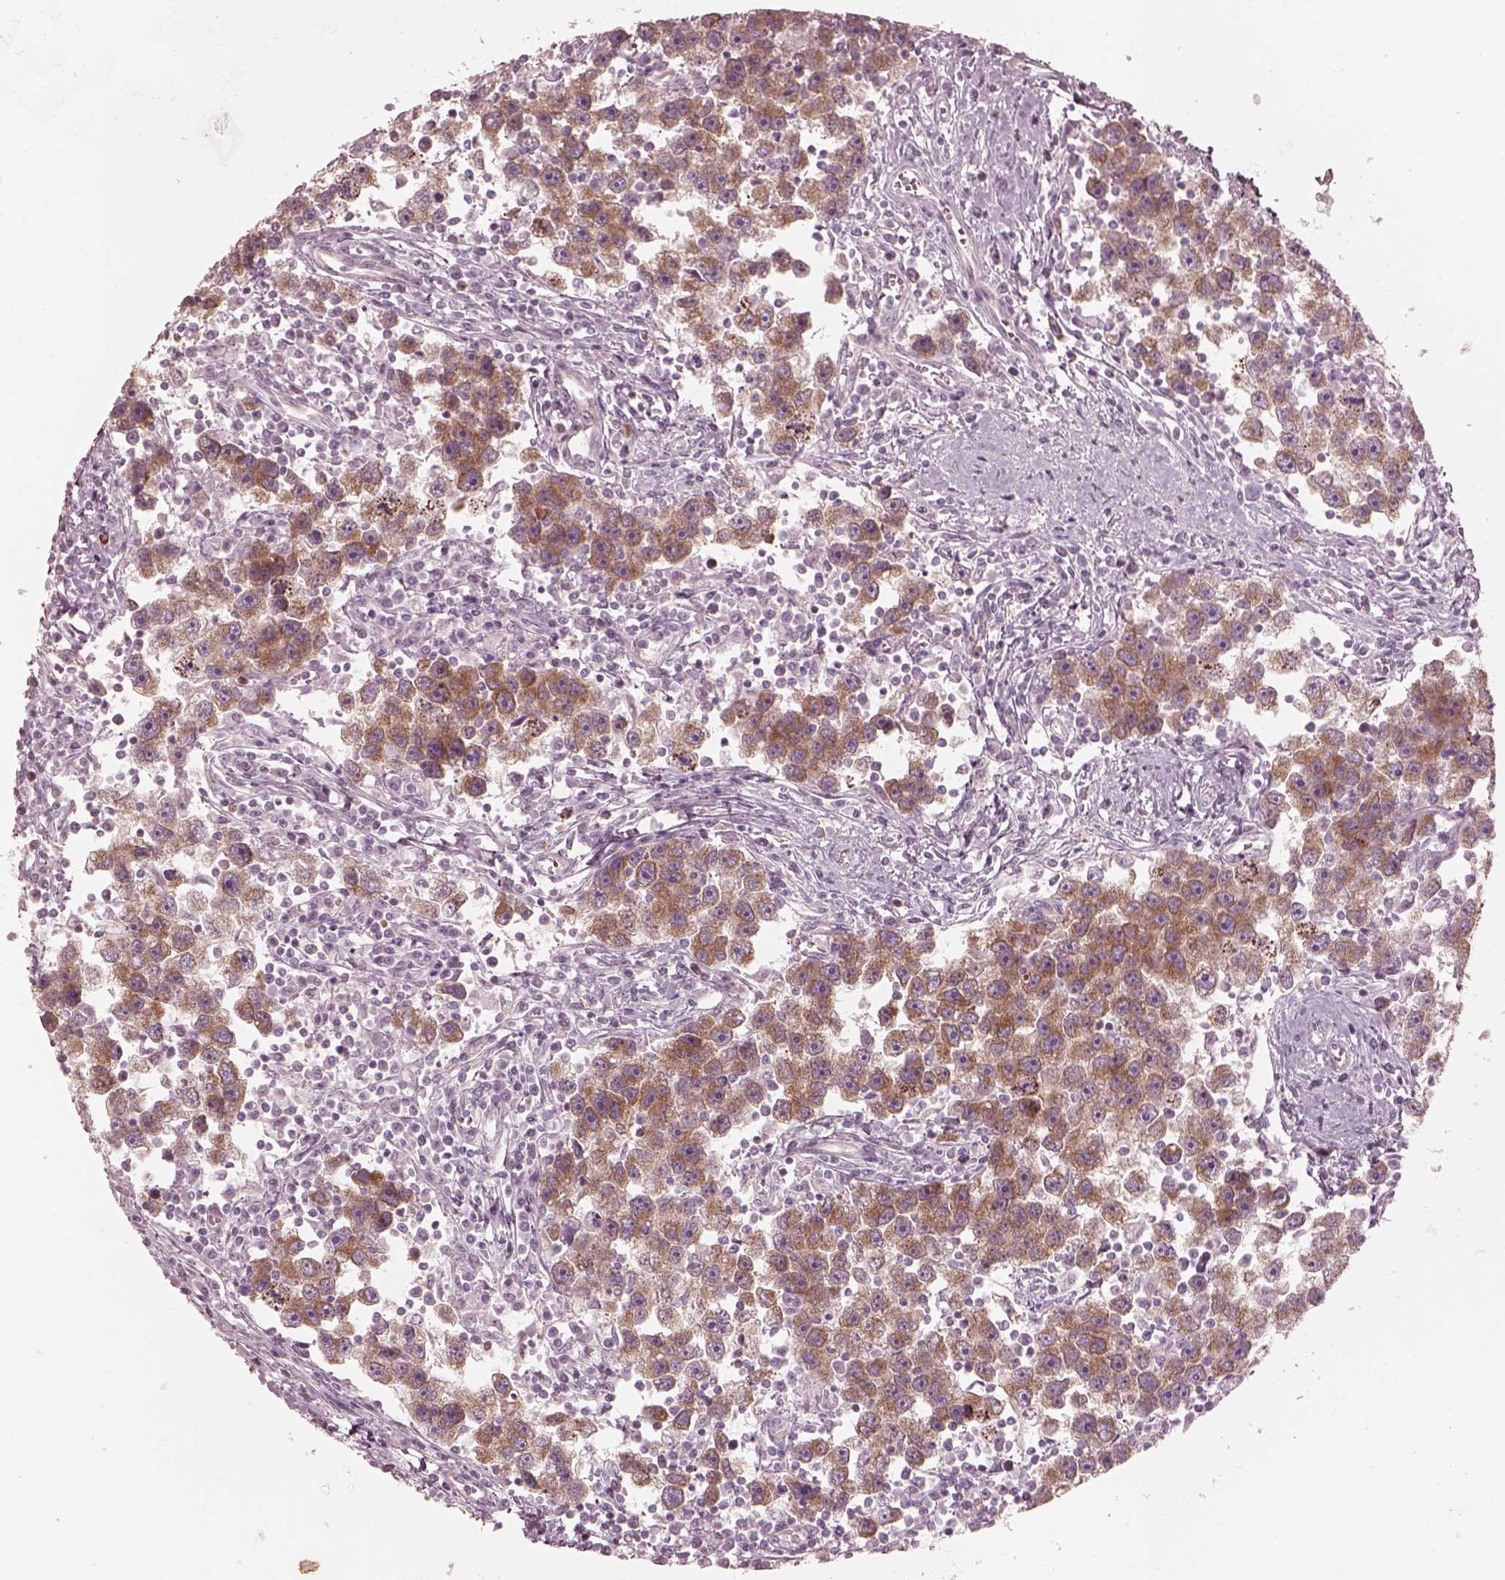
{"staining": {"intensity": "moderate", "quantity": ">75%", "location": "cytoplasmic/membranous"}, "tissue": "testis cancer", "cell_type": "Tumor cells", "image_type": "cancer", "snomed": [{"axis": "morphology", "description": "Seminoma, NOS"}, {"axis": "topography", "description": "Testis"}], "caption": "There is medium levels of moderate cytoplasmic/membranous positivity in tumor cells of testis seminoma, as demonstrated by immunohistochemical staining (brown color).", "gene": "RAB3C", "patient": {"sex": "male", "age": 30}}